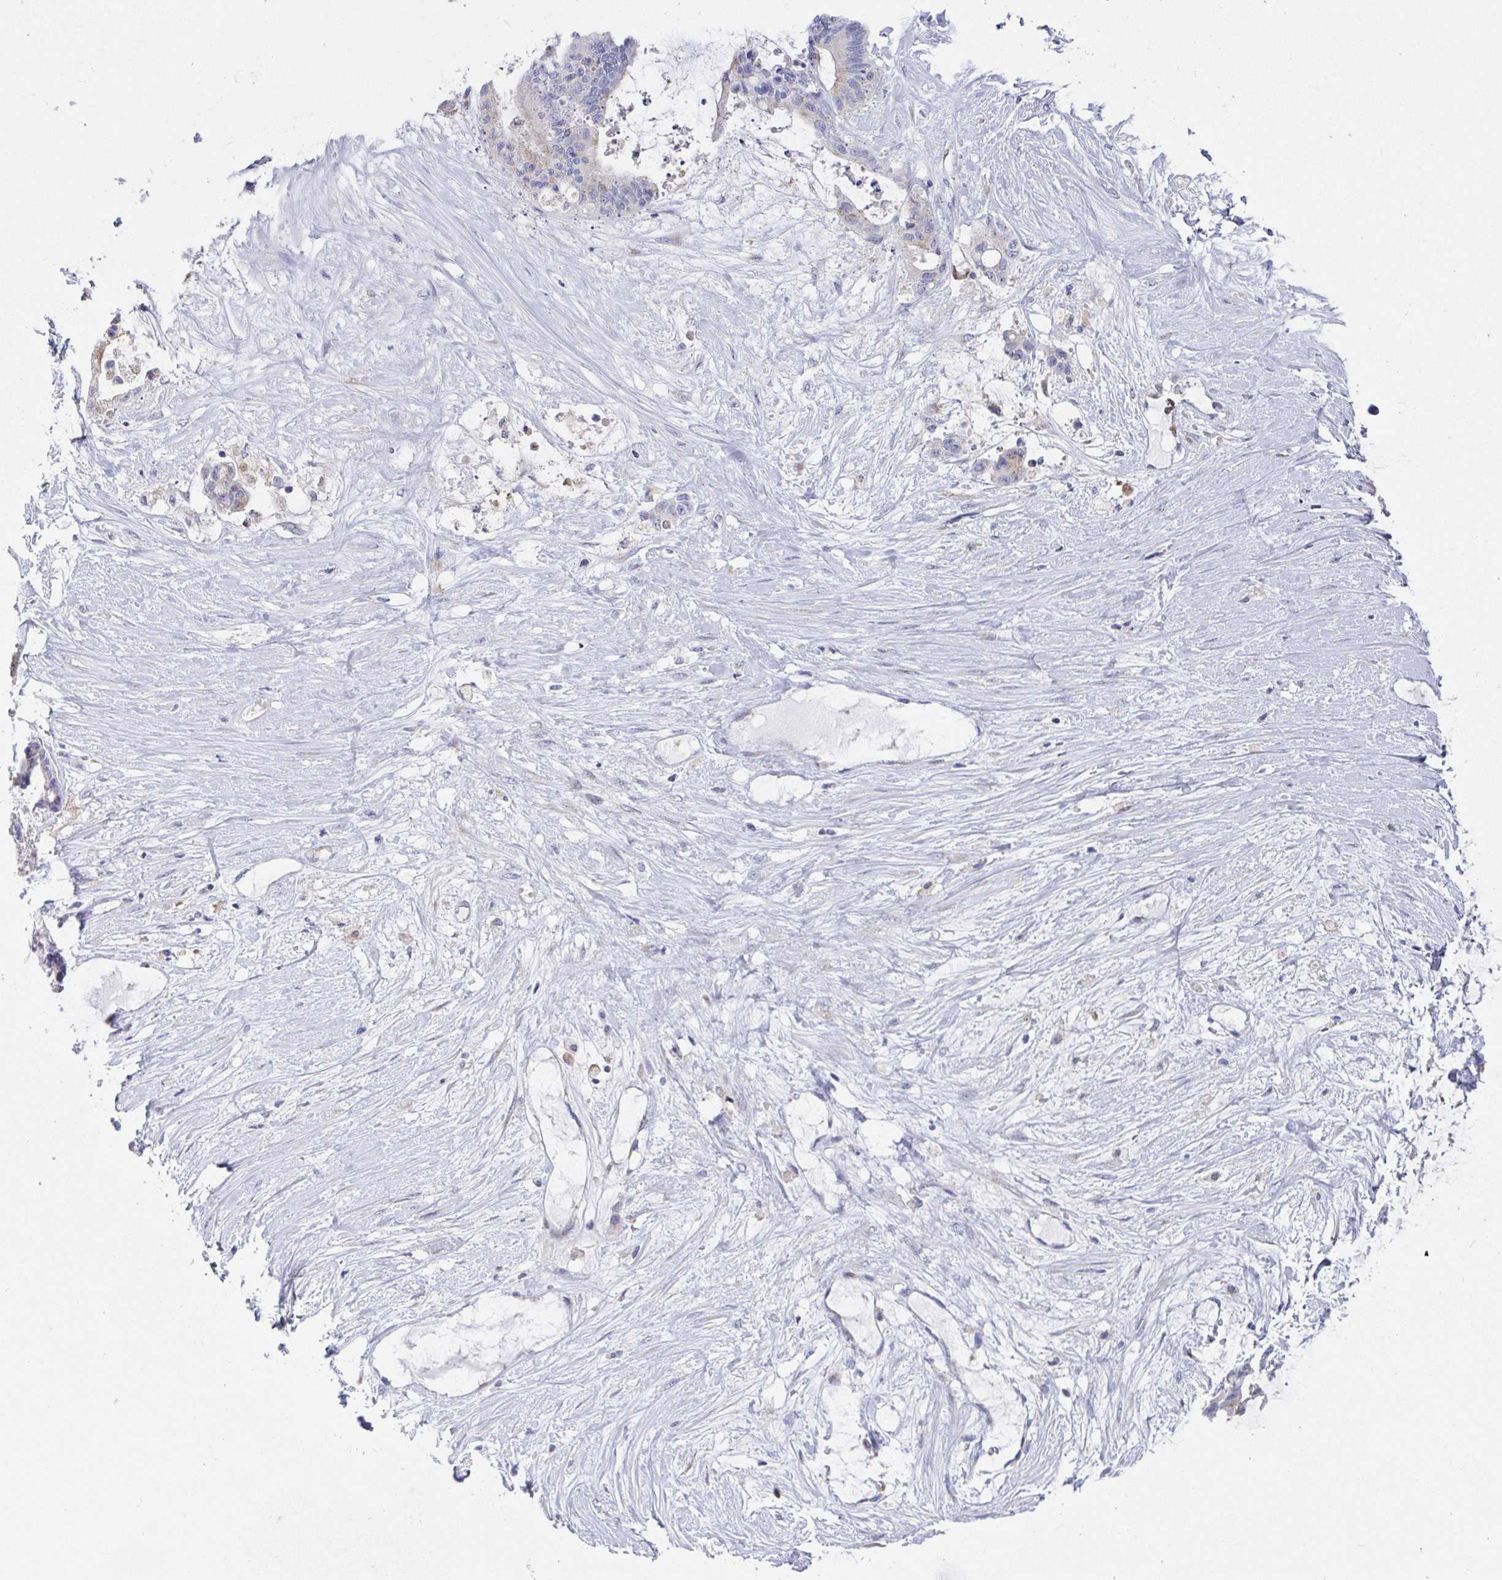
{"staining": {"intensity": "negative", "quantity": "none", "location": "none"}, "tissue": "liver cancer", "cell_type": "Tumor cells", "image_type": "cancer", "snomed": [{"axis": "morphology", "description": "Normal tissue, NOS"}, {"axis": "morphology", "description": "Cholangiocarcinoma"}, {"axis": "topography", "description": "Liver"}, {"axis": "topography", "description": "Peripheral nerve tissue"}], "caption": "Immunohistochemistry of human liver cancer (cholangiocarcinoma) reveals no staining in tumor cells. (Stains: DAB immunohistochemistry with hematoxylin counter stain, Microscopy: brightfield microscopy at high magnification).", "gene": "TAS2R39", "patient": {"sex": "female", "age": 73}}